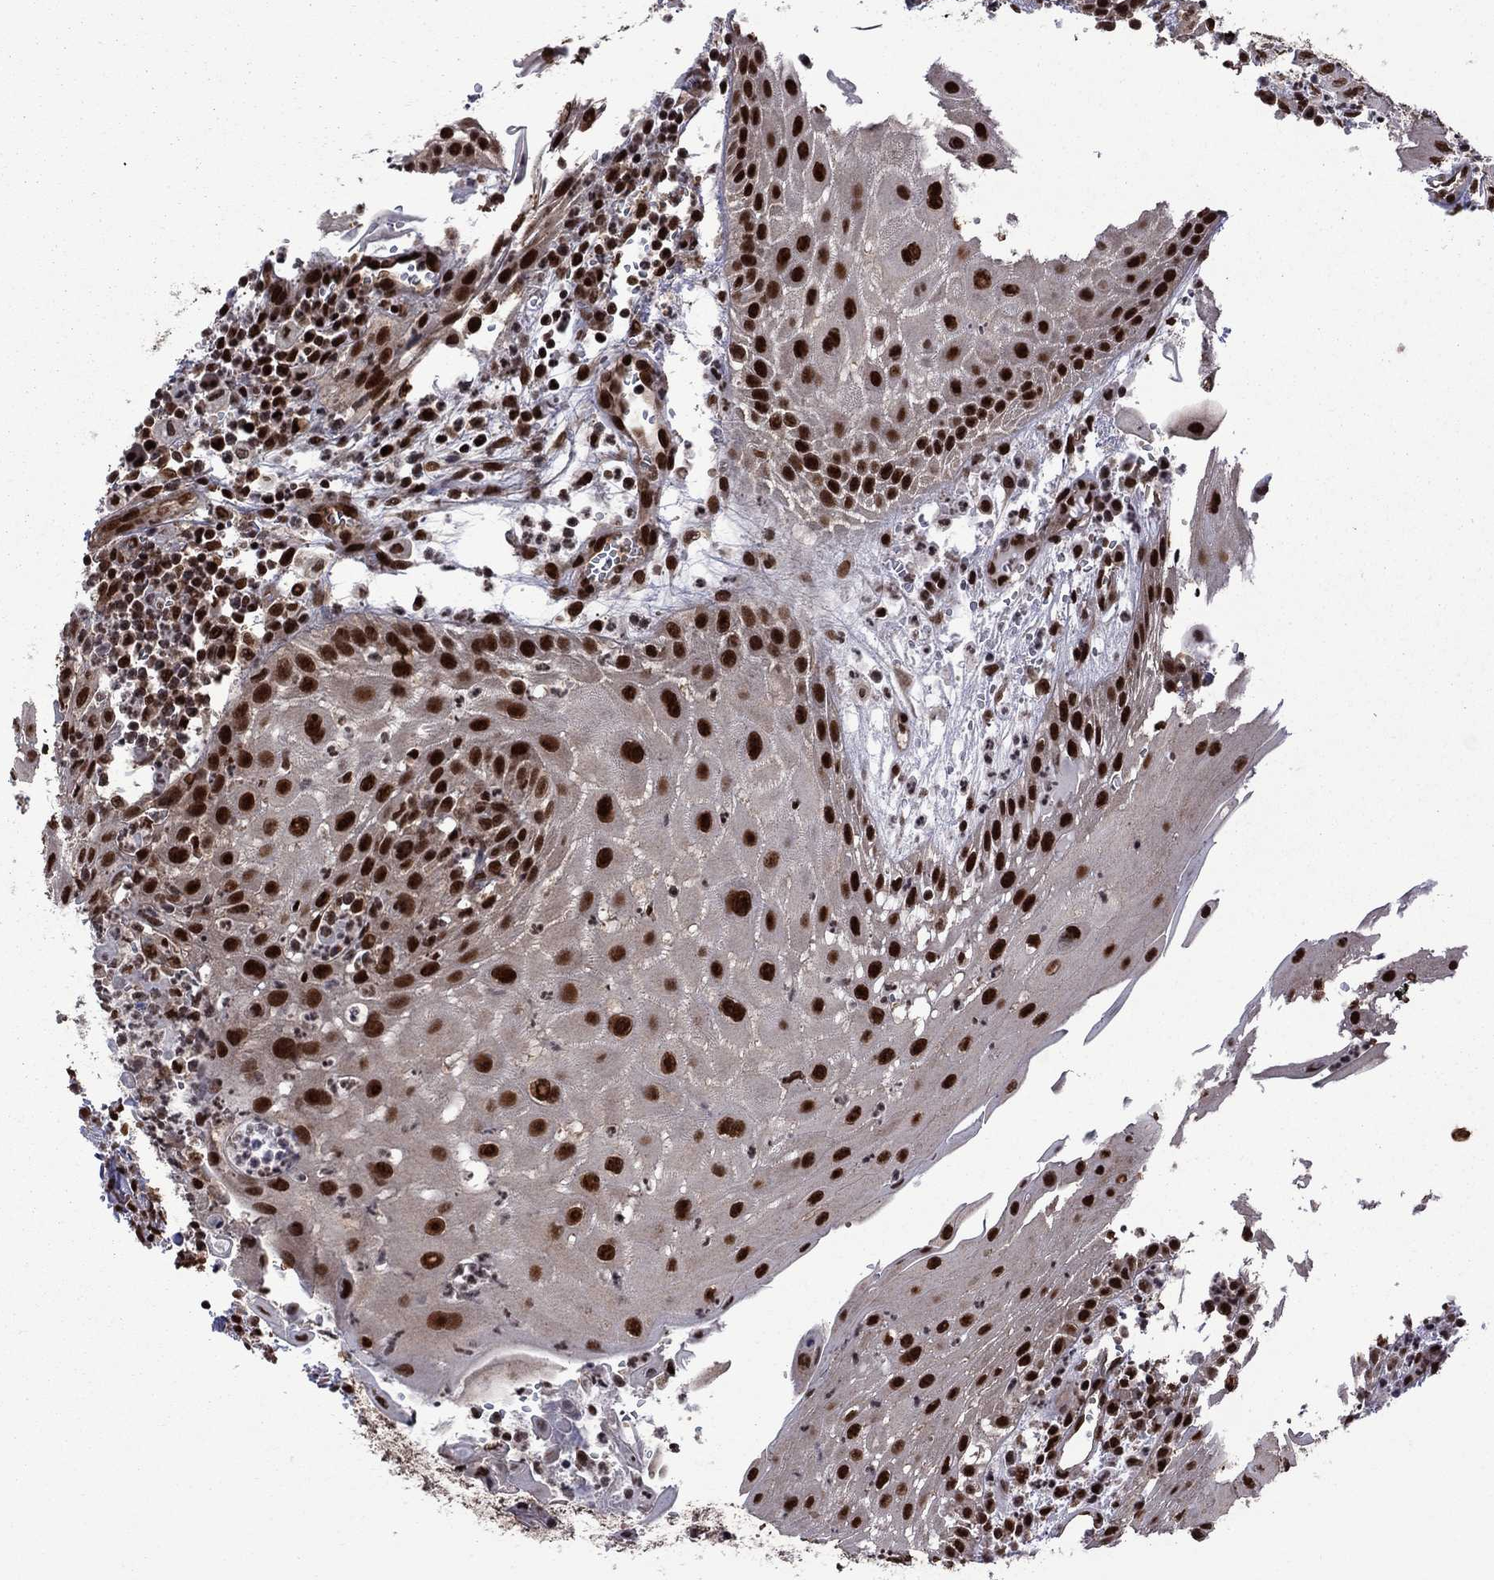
{"staining": {"intensity": "strong", "quantity": ">75%", "location": "nuclear"}, "tissue": "head and neck cancer", "cell_type": "Tumor cells", "image_type": "cancer", "snomed": [{"axis": "morphology", "description": "Squamous cell carcinoma, NOS"}, {"axis": "topography", "description": "Oral tissue"}, {"axis": "topography", "description": "Head-Neck"}], "caption": "Immunohistochemical staining of head and neck cancer (squamous cell carcinoma) demonstrates strong nuclear protein positivity in approximately >75% of tumor cells.", "gene": "MED25", "patient": {"sex": "male", "age": 58}}